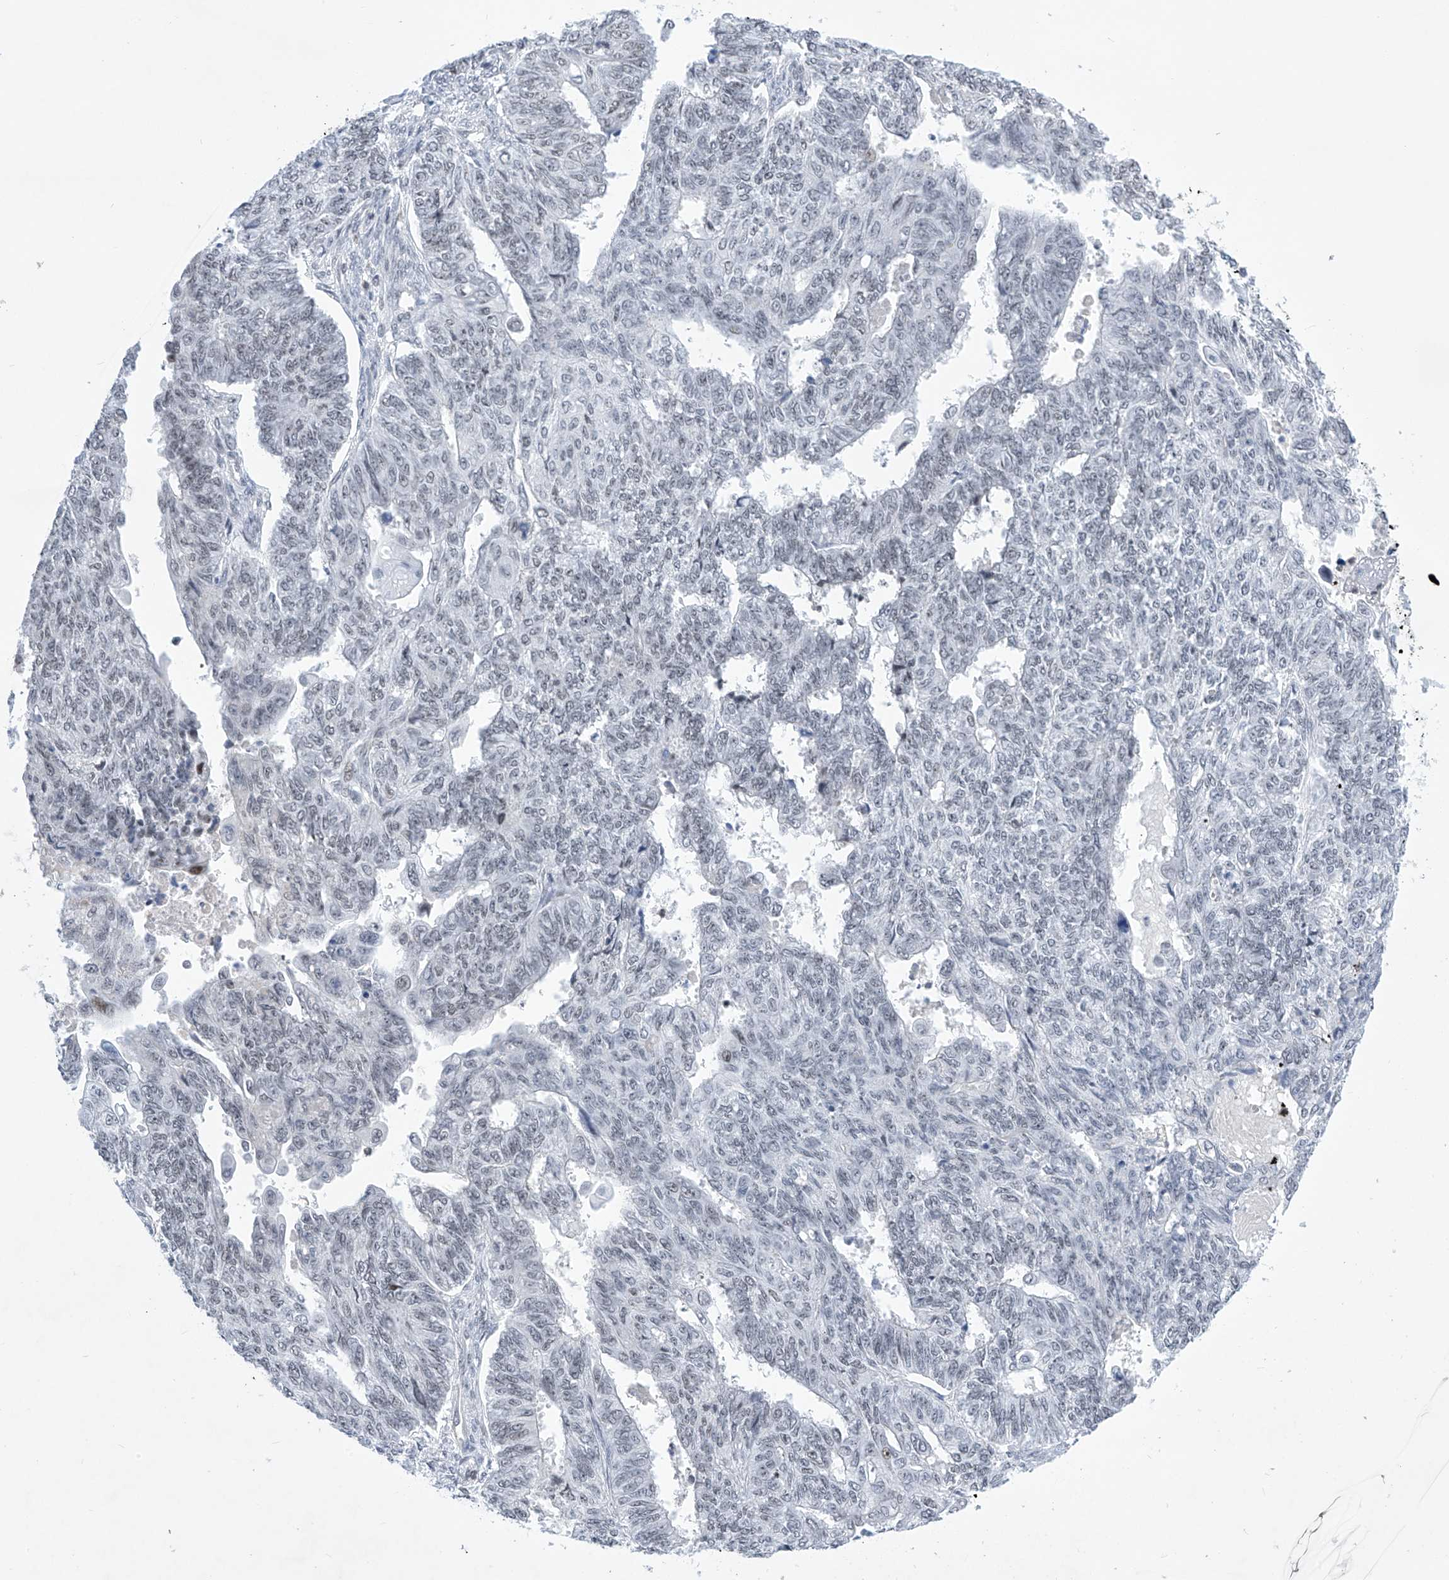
{"staining": {"intensity": "negative", "quantity": "none", "location": "none"}, "tissue": "endometrial cancer", "cell_type": "Tumor cells", "image_type": "cancer", "snomed": [{"axis": "morphology", "description": "Adenocarcinoma, NOS"}, {"axis": "topography", "description": "Endometrium"}], "caption": "A high-resolution image shows immunohistochemistry staining of endometrial cancer, which shows no significant staining in tumor cells. (DAB (3,3'-diaminobenzidine) immunohistochemistry visualized using brightfield microscopy, high magnification).", "gene": "MSL3", "patient": {"sex": "female", "age": 32}}